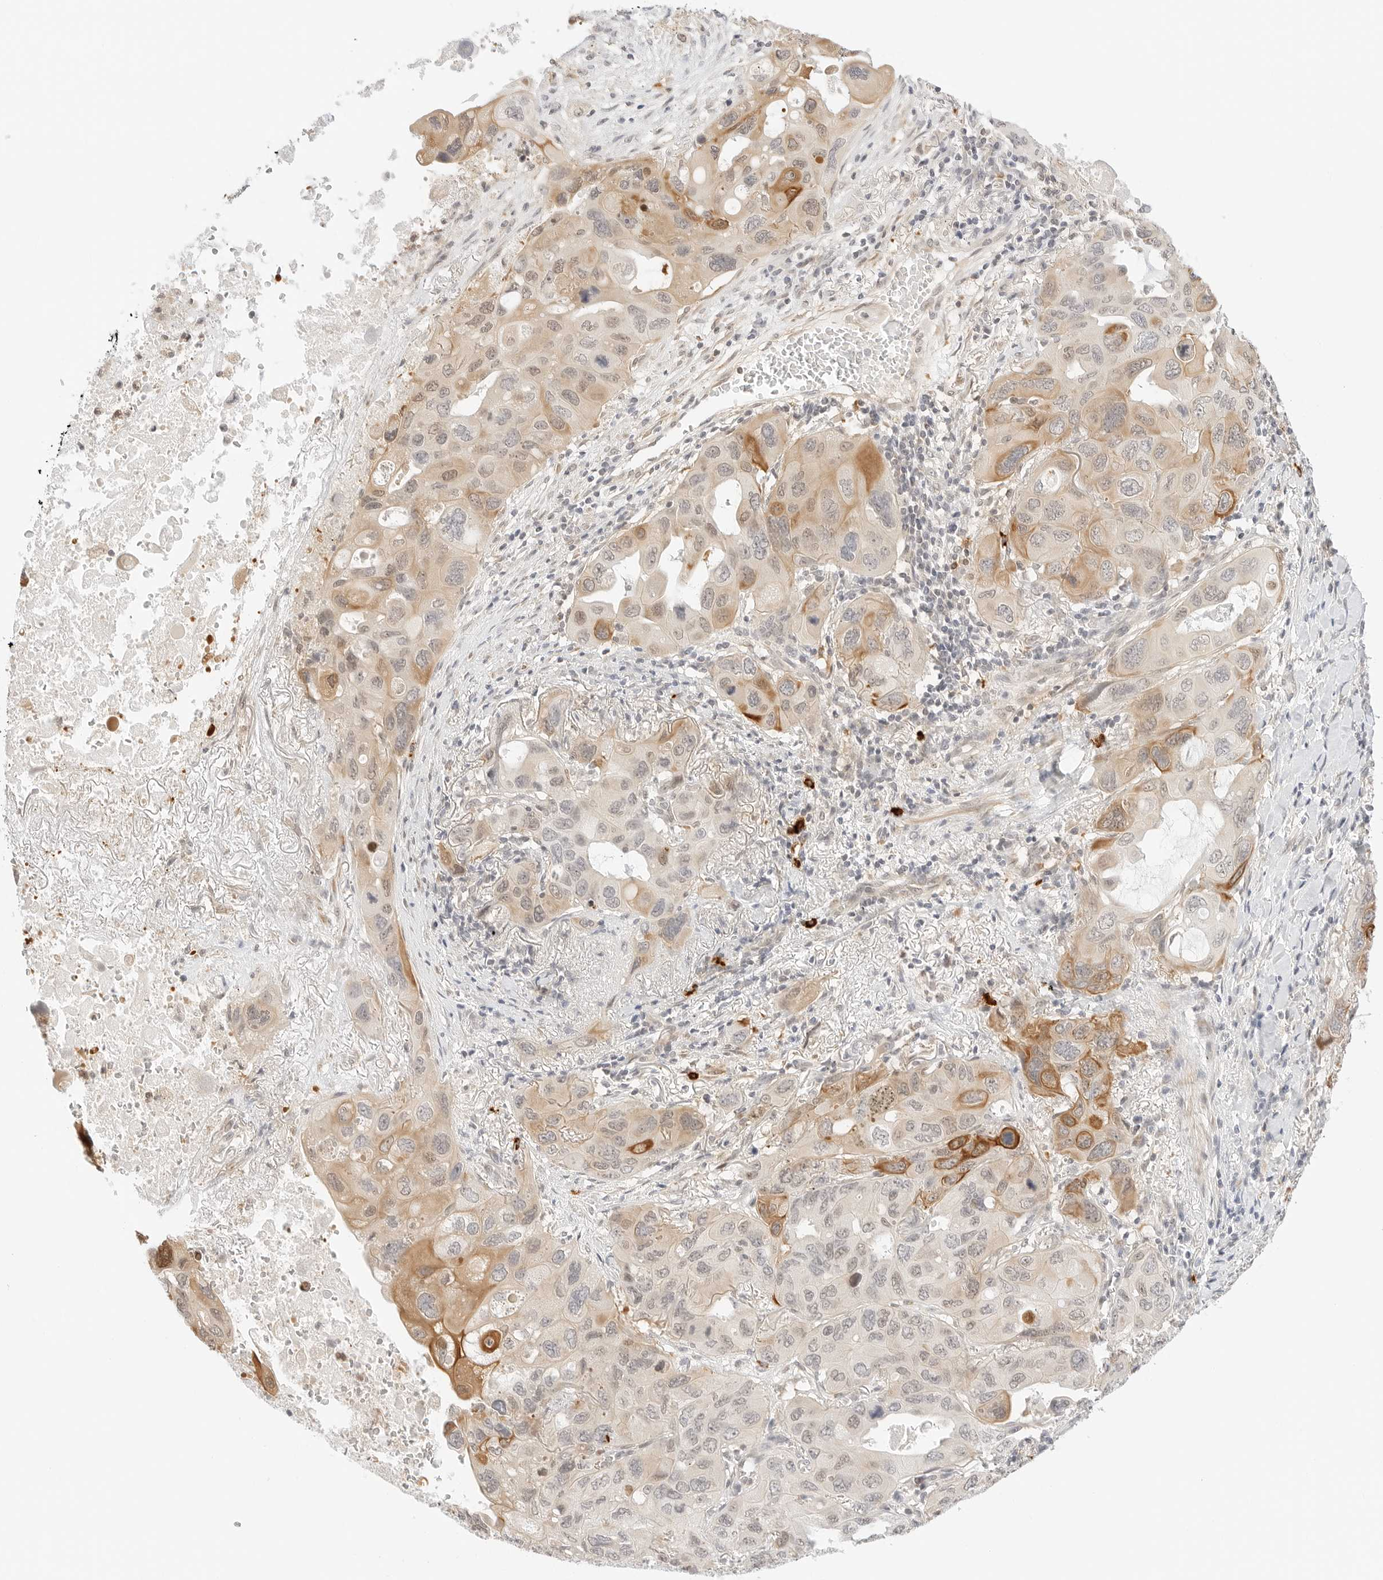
{"staining": {"intensity": "moderate", "quantity": "25%-75%", "location": "cytoplasmic/membranous,nuclear"}, "tissue": "lung cancer", "cell_type": "Tumor cells", "image_type": "cancer", "snomed": [{"axis": "morphology", "description": "Squamous cell carcinoma, NOS"}, {"axis": "topography", "description": "Lung"}], "caption": "An immunohistochemistry (IHC) micrograph of neoplastic tissue is shown. Protein staining in brown highlights moderate cytoplasmic/membranous and nuclear positivity in lung cancer (squamous cell carcinoma) within tumor cells.", "gene": "TEKT2", "patient": {"sex": "female", "age": 73}}